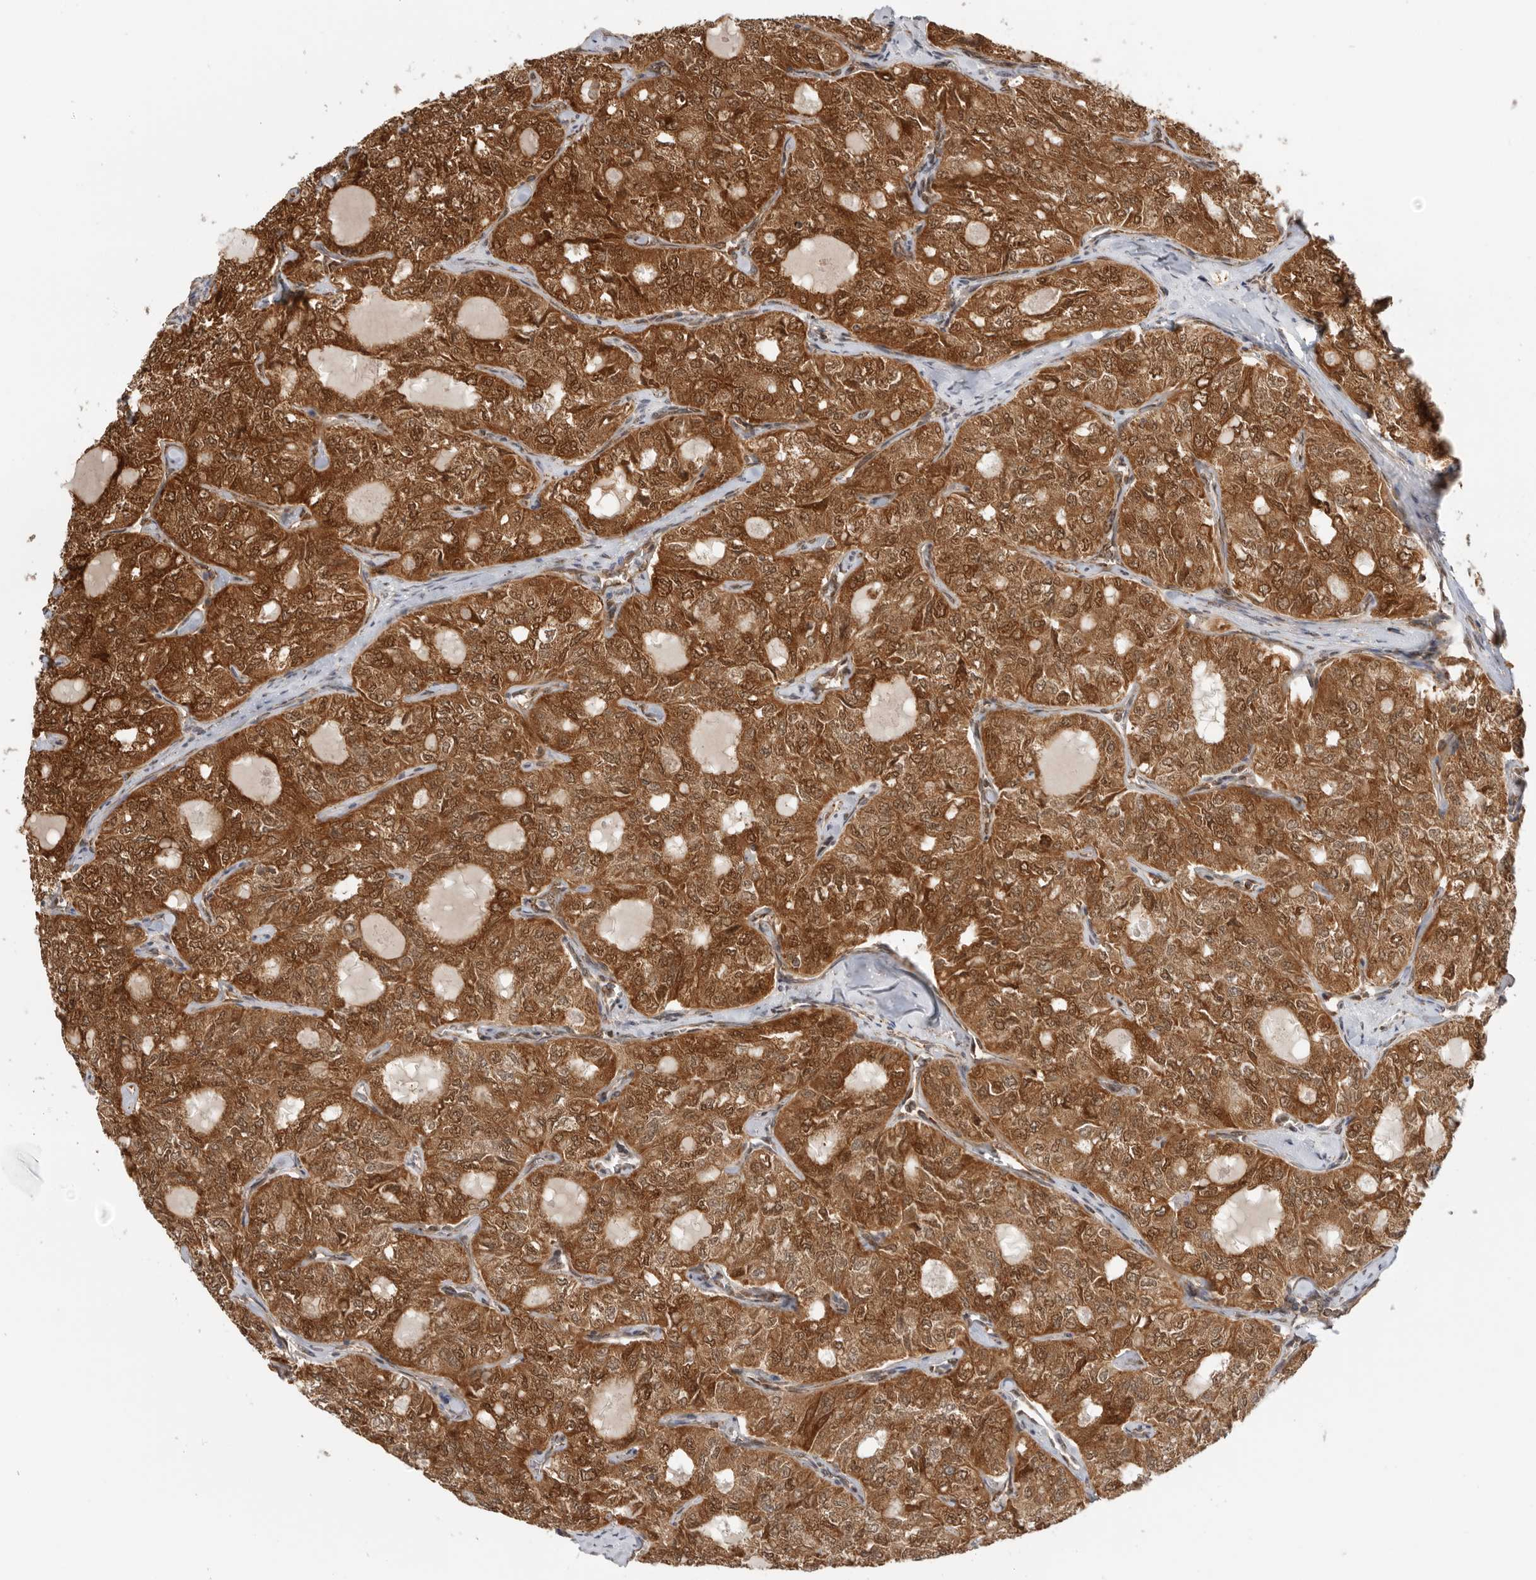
{"staining": {"intensity": "strong", "quantity": ">75%", "location": "cytoplasmic/membranous,nuclear"}, "tissue": "thyroid cancer", "cell_type": "Tumor cells", "image_type": "cancer", "snomed": [{"axis": "morphology", "description": "Follicular adenoma carcinoma, NOS"}, {"axis": "topography", "description": "Thyroid gland"}], "caption": "Follicular adenoma carcinoma (thyroid) tissue shows strong cytoplasmic/membranous and nuclear positivity in about >75% of tumor cells, visualized by immunohistochemistry.", "gene": "DCAF8", "patient": {"sex": "male", "age": 75}}